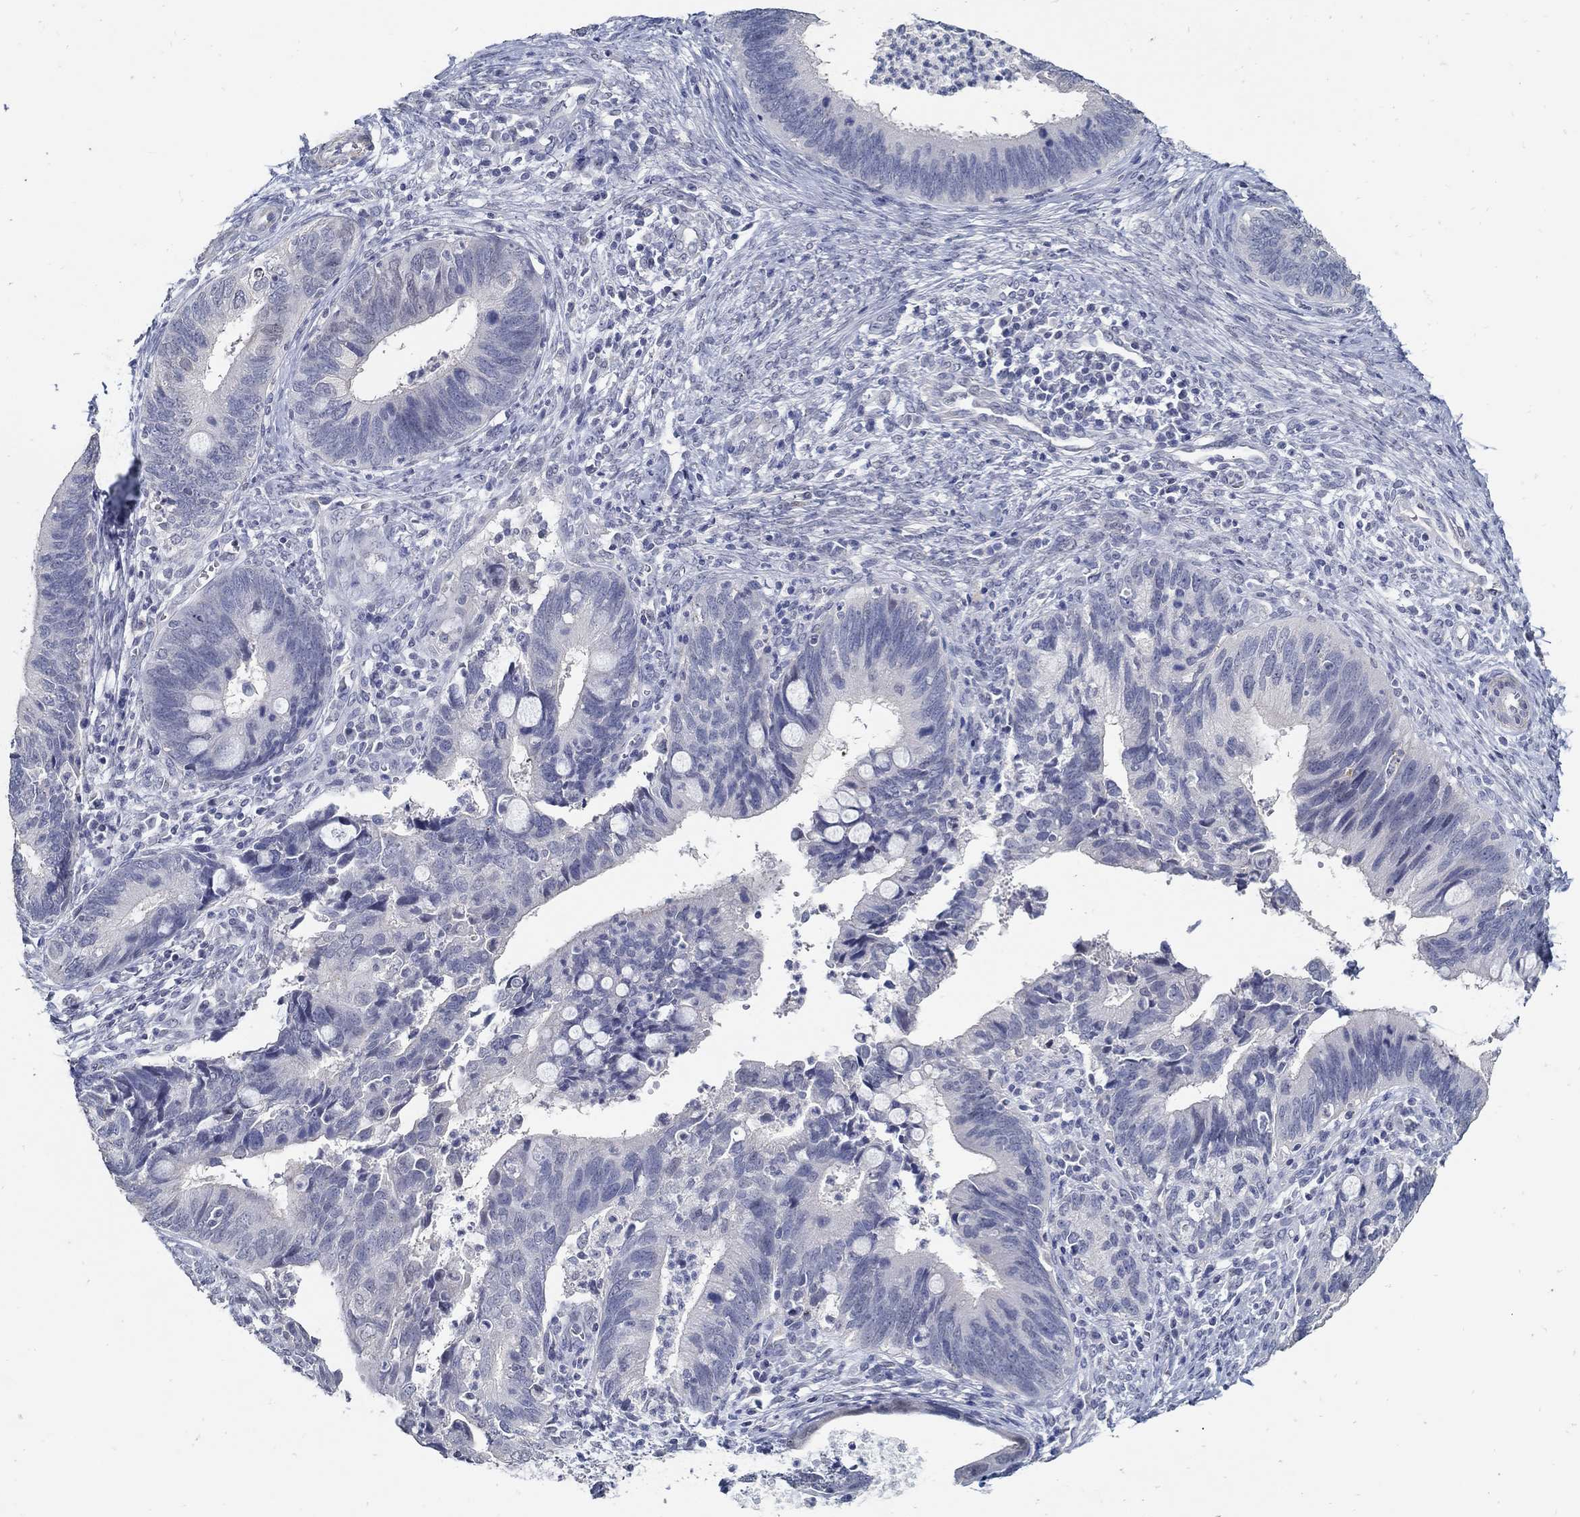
{"staining": {"intensity": "negative", "quantity": "none", "location": "none"}, "tissue": "cervical cancer", "cell_type": "Tumor cells", "image_type": "cancer", "snomed": [{"axis": "morphology", "description": "Adenocarcinoma, NOS"}, {"axis": "topography", "description": "Cervix"}], "caption": "Immunohistochemistry micrograph of cervical cancer (adenocarcinoma) stained for a protein (brown), which reveals no expression in tumor cells. (DAB (3,3'-diaminobenzidine) immunohistochemistry (IHC), high magnification).", "gene": "USP29", "patient": {"sex": "female", "age": 42}}